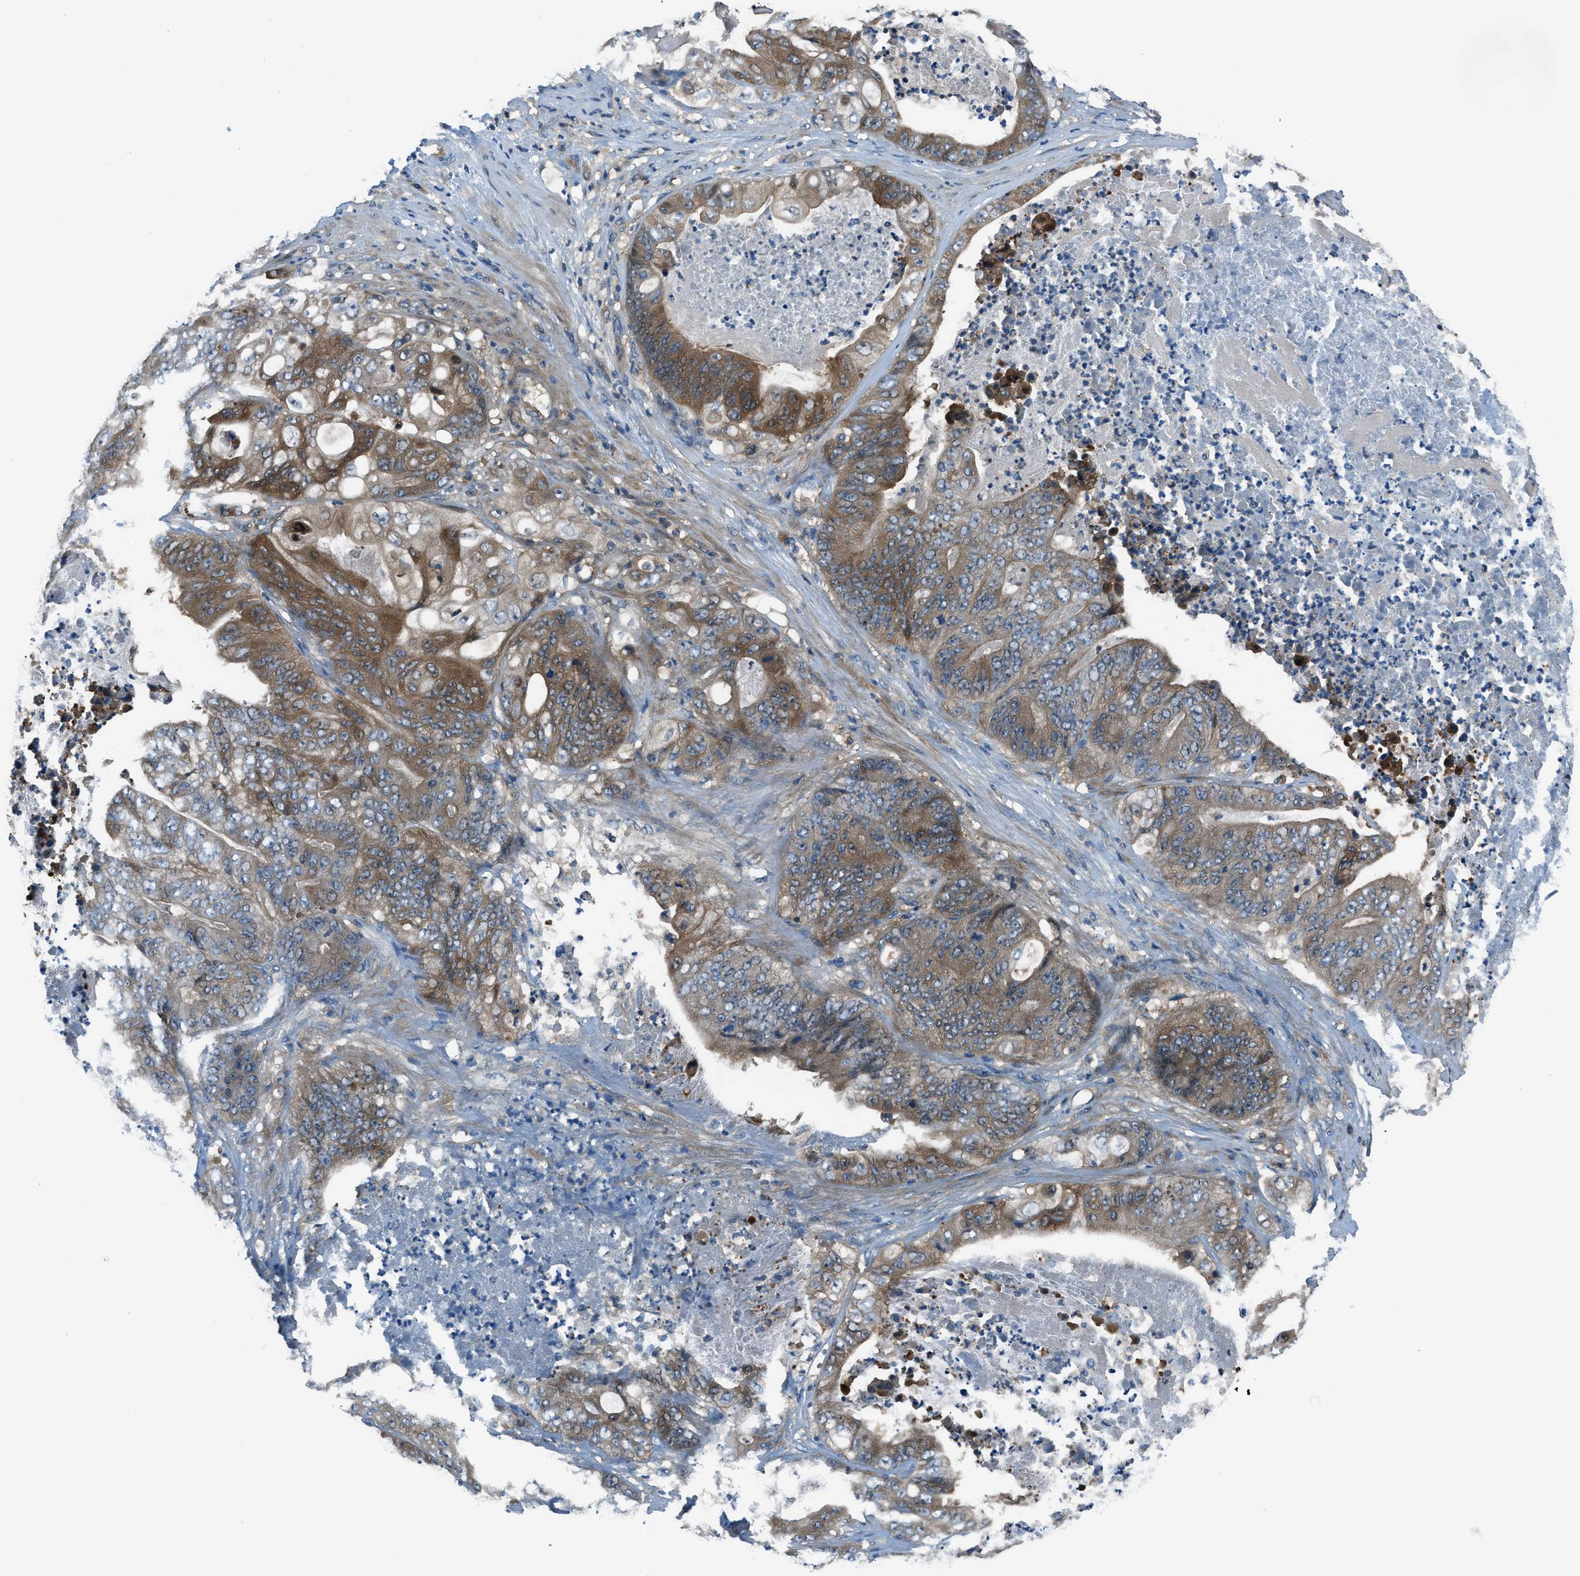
{"staining": {"intensity": "moderate", "quantity": ">75%", "location": "cytoplasmic/membranous"}, "tissue": "stomach cancer", "cell_type": "Tumor cells", "image_type": "cancer", "snomed": [{"axis": "morphology", "description": "Adenocarcinoma, NOS"}, {"axis": "topography", "description": "Stomach"}], "caption": "Brown immunohistochemical staining in human stomach adenocarcinoma exhibits moderate cytoplasmic/membranous expression in about >75% of tumor cells.", "gene": "HEBP2", "patient": {"sex": "female", "age": 73}}